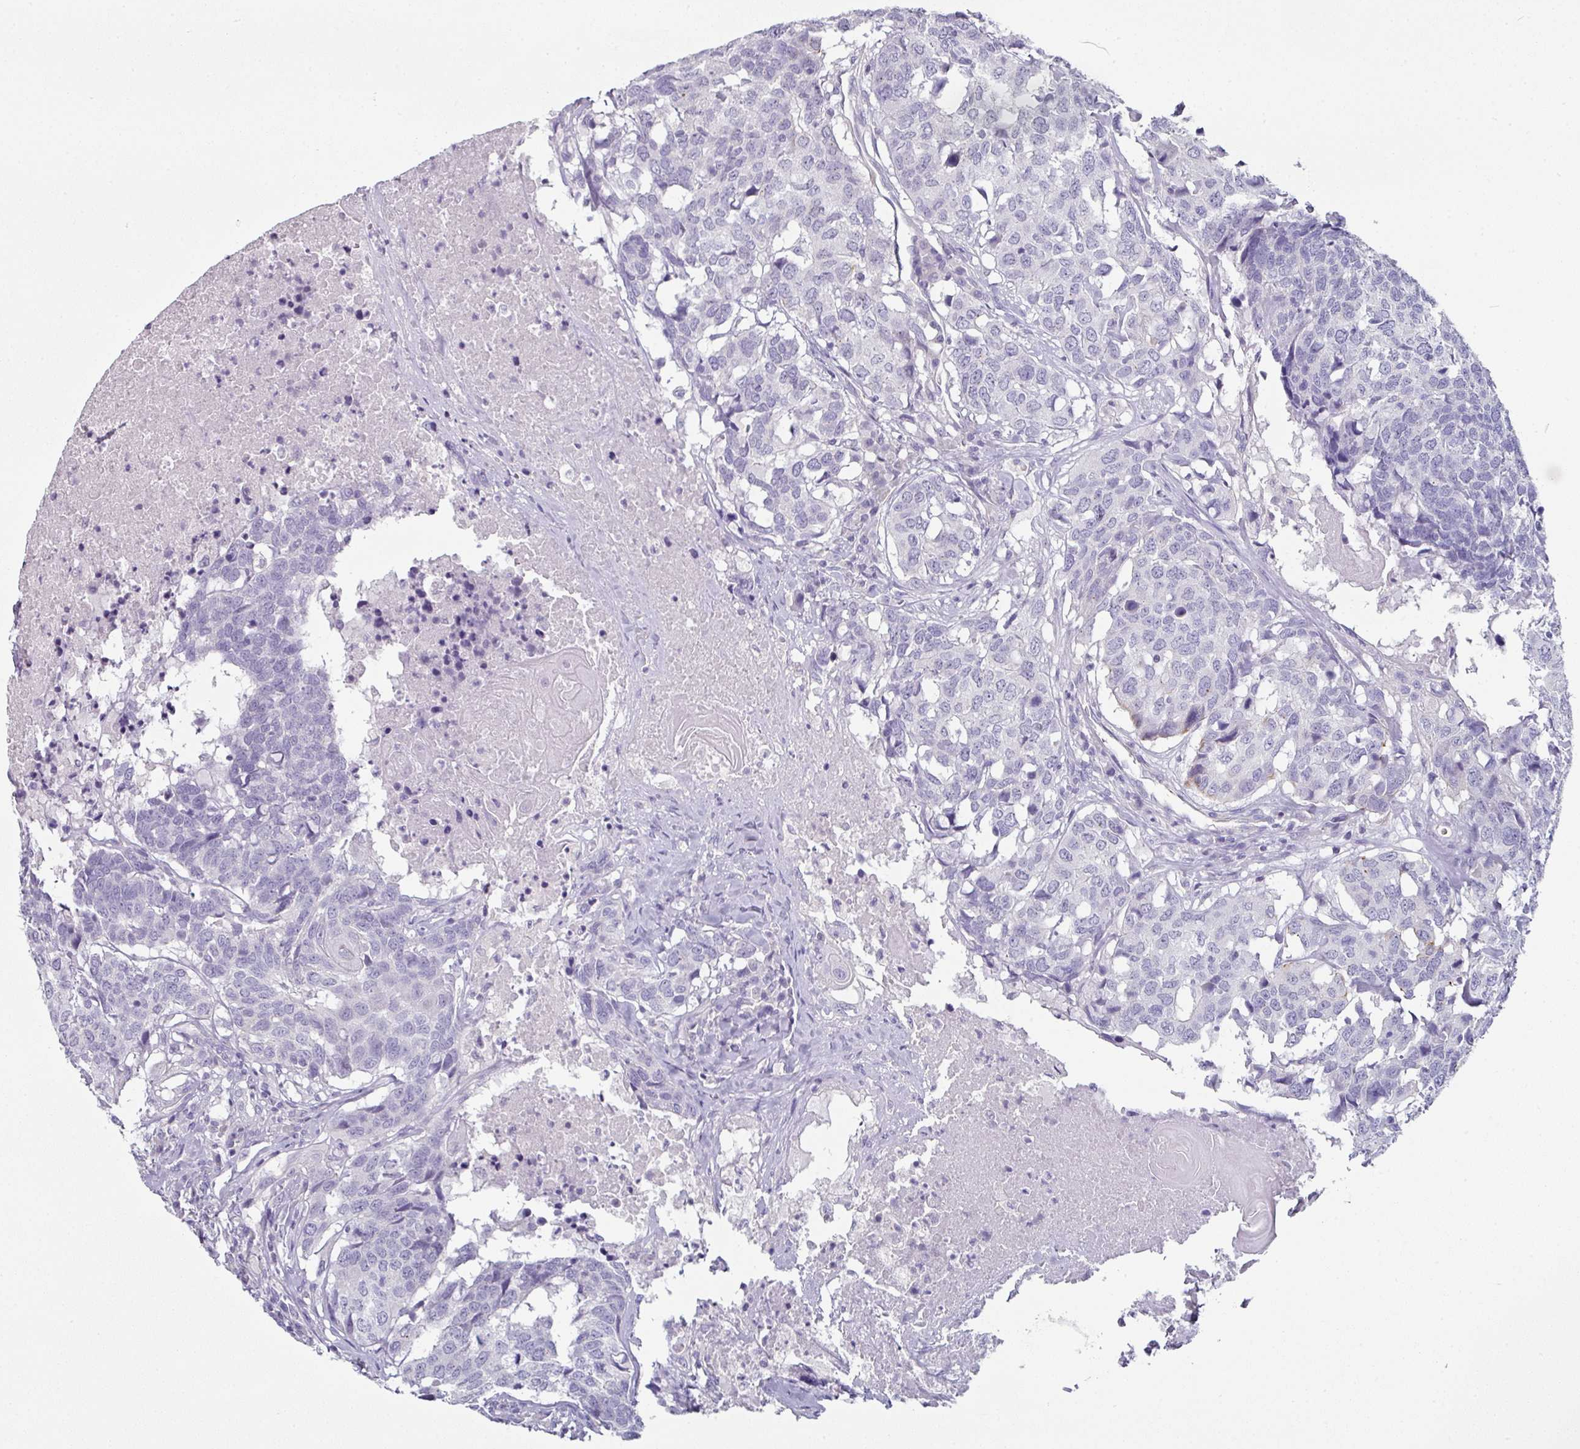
{"staining": {"intensity": "negative", "quantity": "none", "location": "none"}, "tissue": "head and neck cancer", "cell_type": "Tumor cells", "image_type": "cancer", "snomed": [{"axis": "morphology", "description": "Squamous cell carcinoma, NOS"}, {"axis": "topography", "description": "Head-Neck"}], "caption": "Tumor cells show no significant expression in head and neck cancer (squamous cell carcinoma).", "gene": "SLC17A7", "patient": {"sex": "male", "age": 66}}